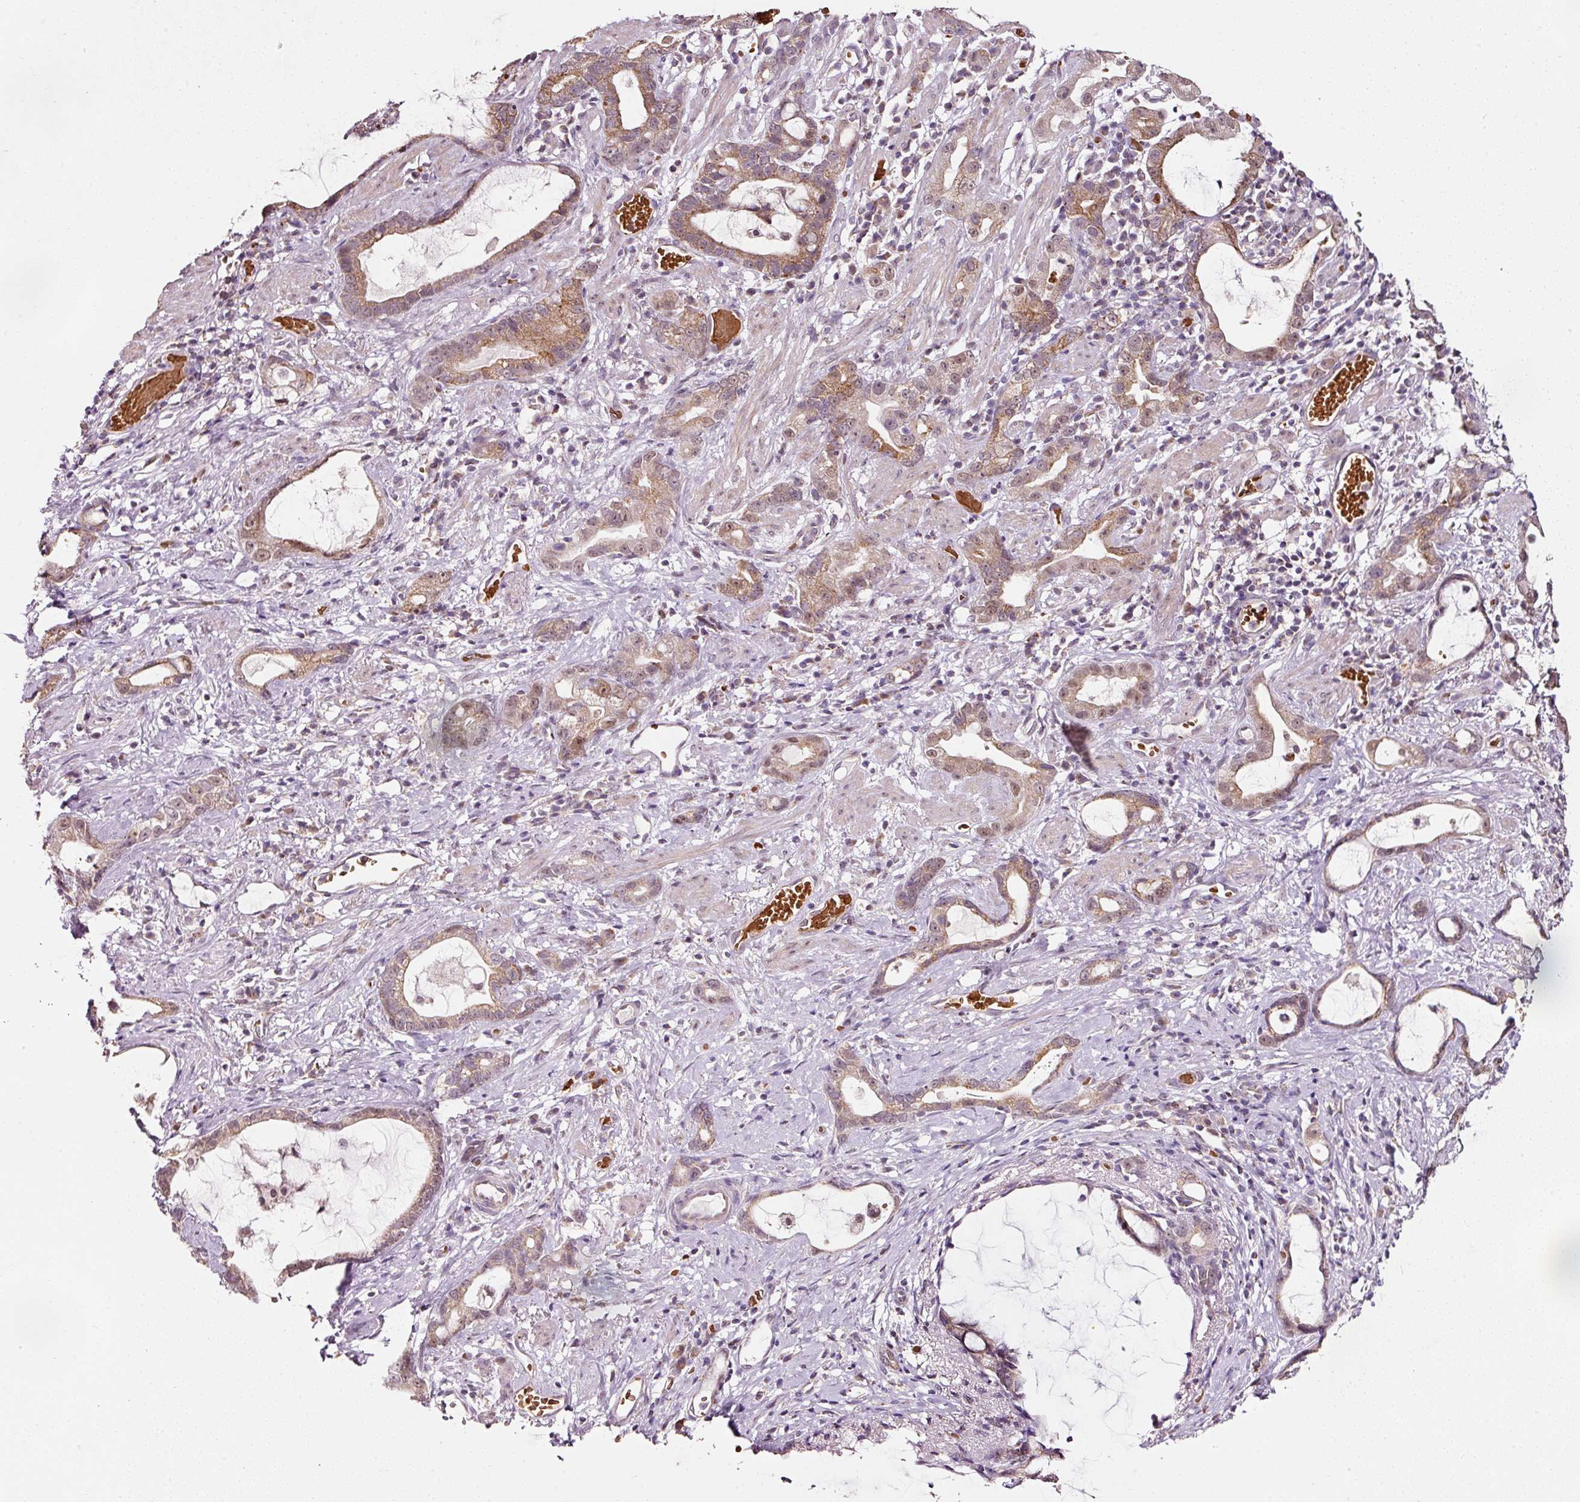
{"staining": {"intensity": "moderate", "quantity": ">75%", "location": "cytoplasmic/membranous,nuclear"}, "tissue": "stomach cancer", "cell_type": "Tumor cells", "image_type": "cancer", "snomed": [{"axis": "morphology", "description": "Adenocarcinoma, NOS"}, {"axis": "topography", "description": "Stomach"}], "caption": "Moderate cytoplasmic/membranous and nuclear protein positivity is seen in approximately >75% of tumor cells in stomach adenocarcinoma. (Stains: DAB in brown, nuclei in blue, Microscopy: brightfield microscopy at high magnification).", "gene": "ZNF460", "patient": {"sex": "male", "age": 55}}